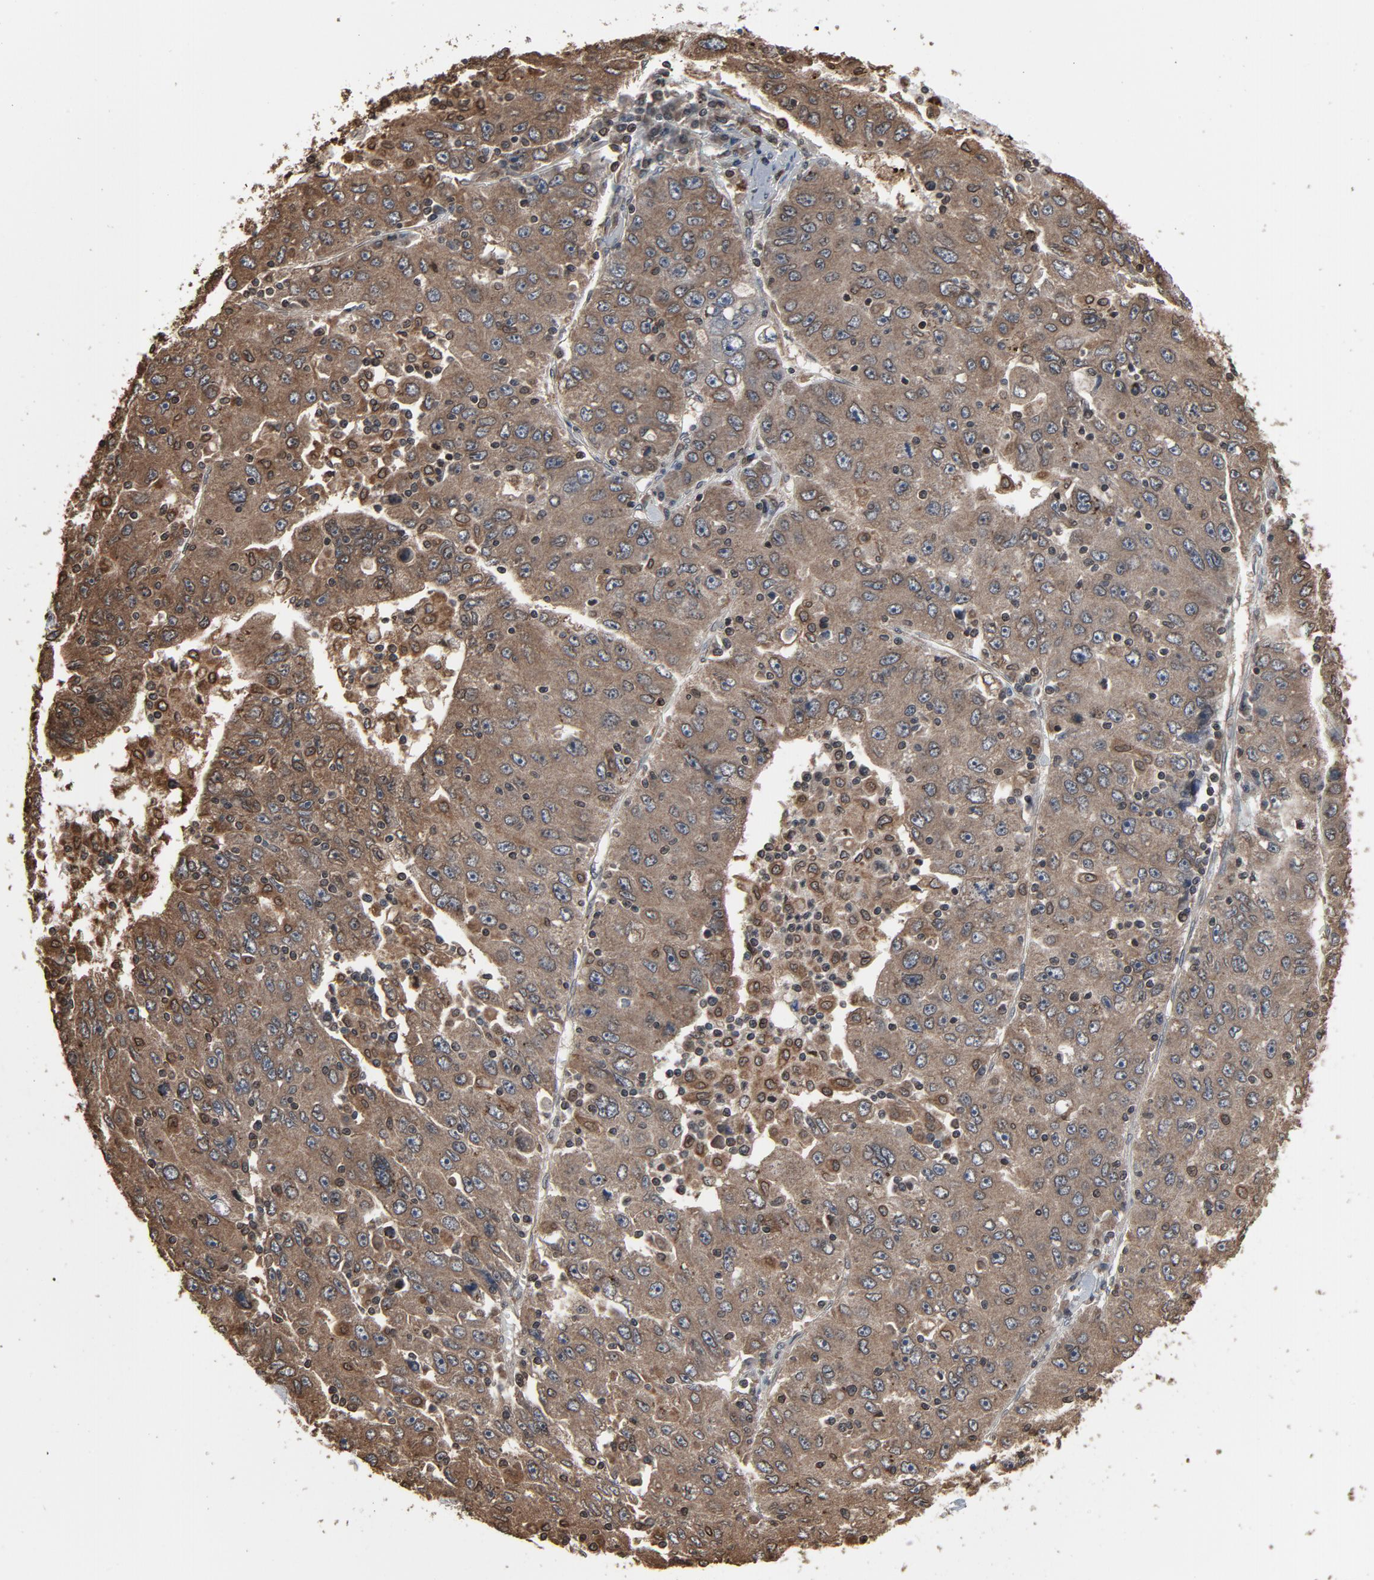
{"staining": {"intensity": "moderate", "quantity": ">75%", "location": "cytoplasmic/membranous"}, "tissue": "liver cancer", "cell_type": "Tumor cells", "image_type": "cancer", "snomed": [{"axis": "morphology", "description": "Carcinoma, Hepatocellular, NOS"}, {"axis": "topography", "description": "Liver"}], "caption": "Moderate cytoplasmic/membranous positivity is identified in approximately >75% of tumor cells in liver hepatocellular carcinoma.", "gene": "UBE2D1", "patient": {"sex": "male", "age": 49}}